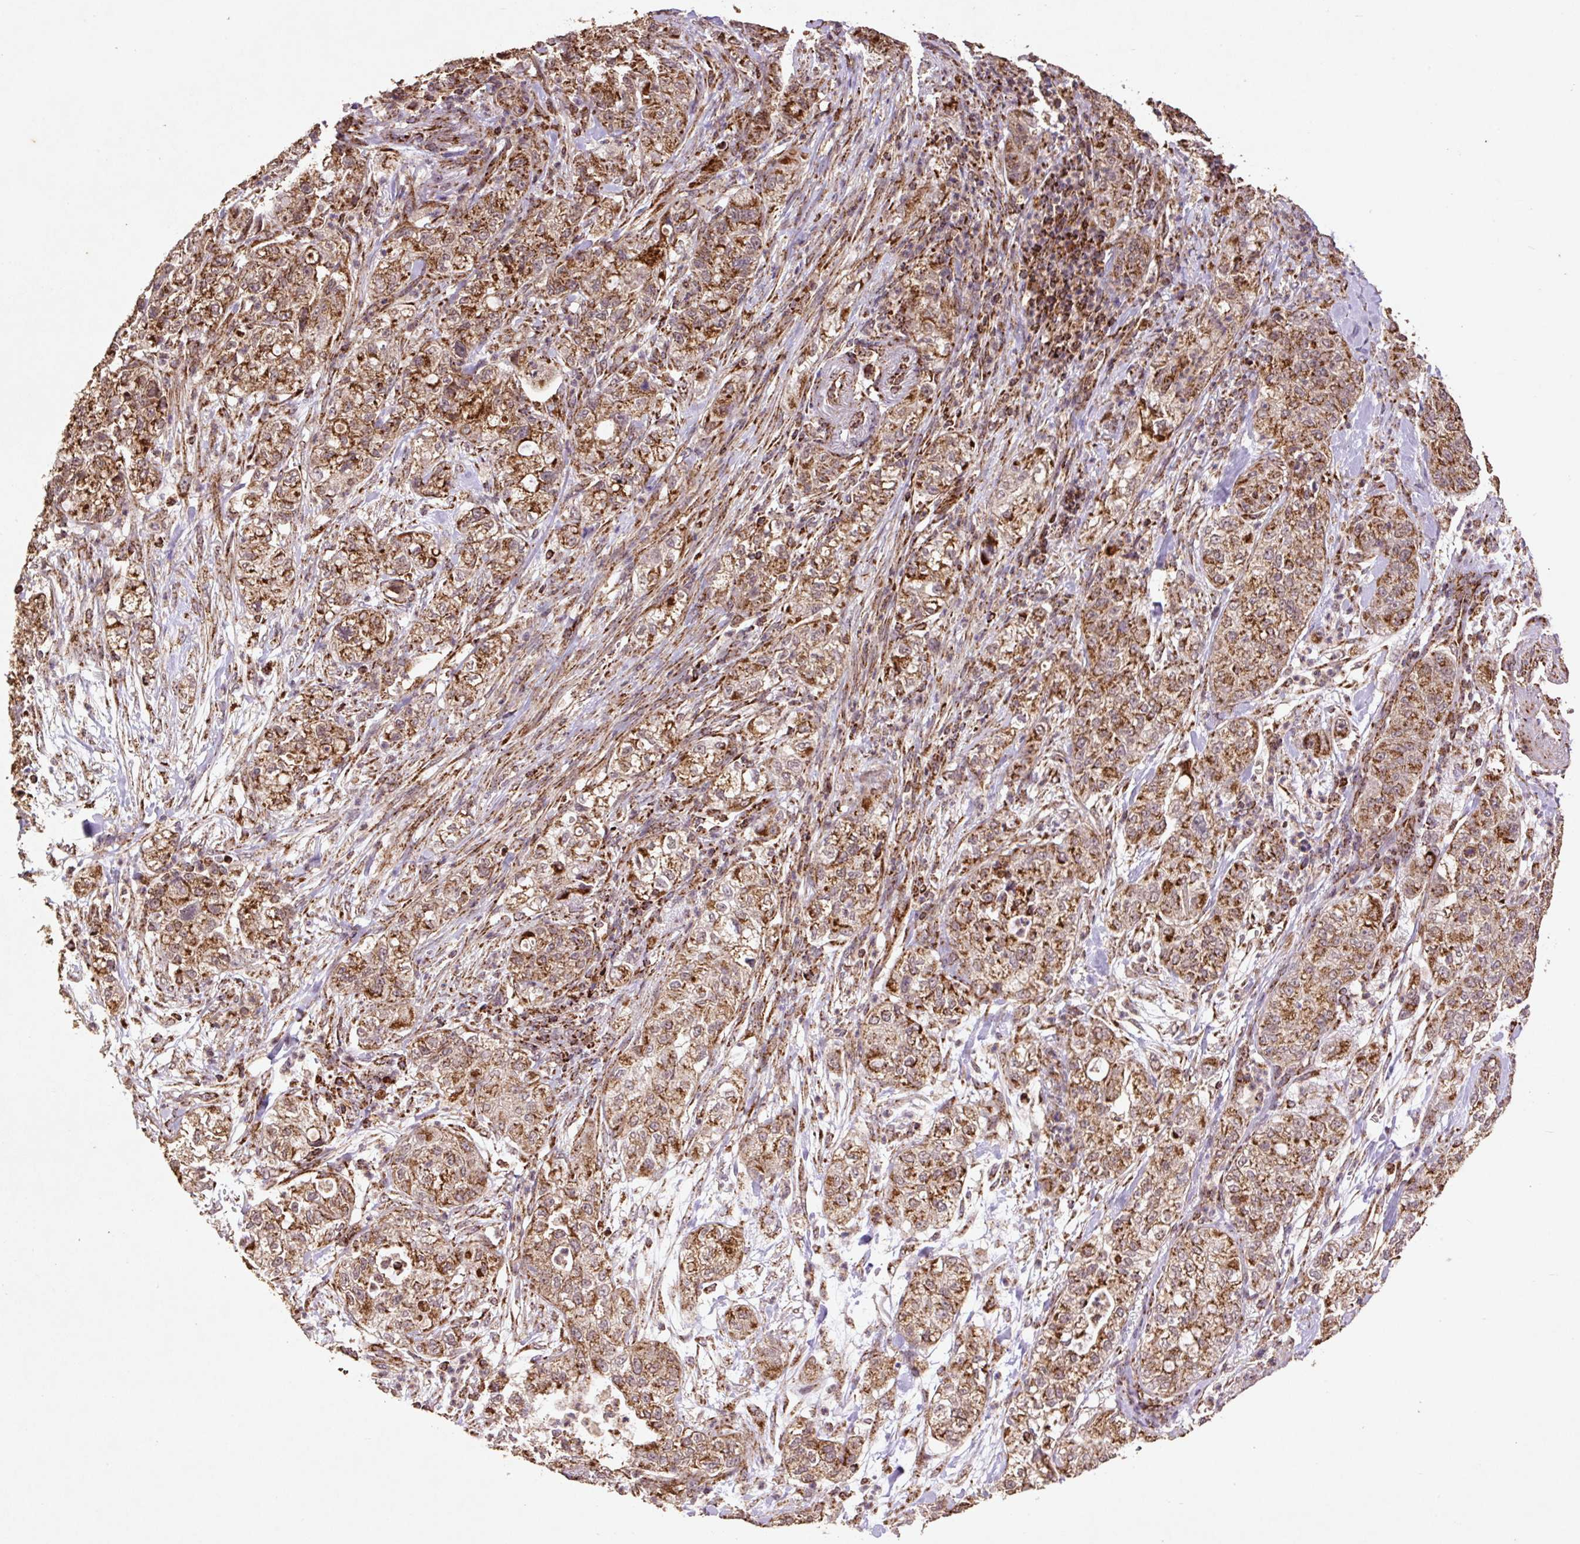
{"staining": {"intensity": "moderate", "quantity": ">75%", "location": "cytoplasmic/membranous"}, "tissue": "pancreatic cancer", "cell_type": "Tumor cells", "image_type": "cancer", "snomed": [{"axis": "morphology", "description": "Adenocarcinoma, NOS"}, {"axis": "topography", "description": "Pancreas"}], "caption": "Moderate cytoplasmic/membranous protein positivity is present in approximately >75% of tumor cells in pancreatic adenocarcinoma.", "gene": "ATP5F1A", "patient": {"sex": "female", "age": 78}}